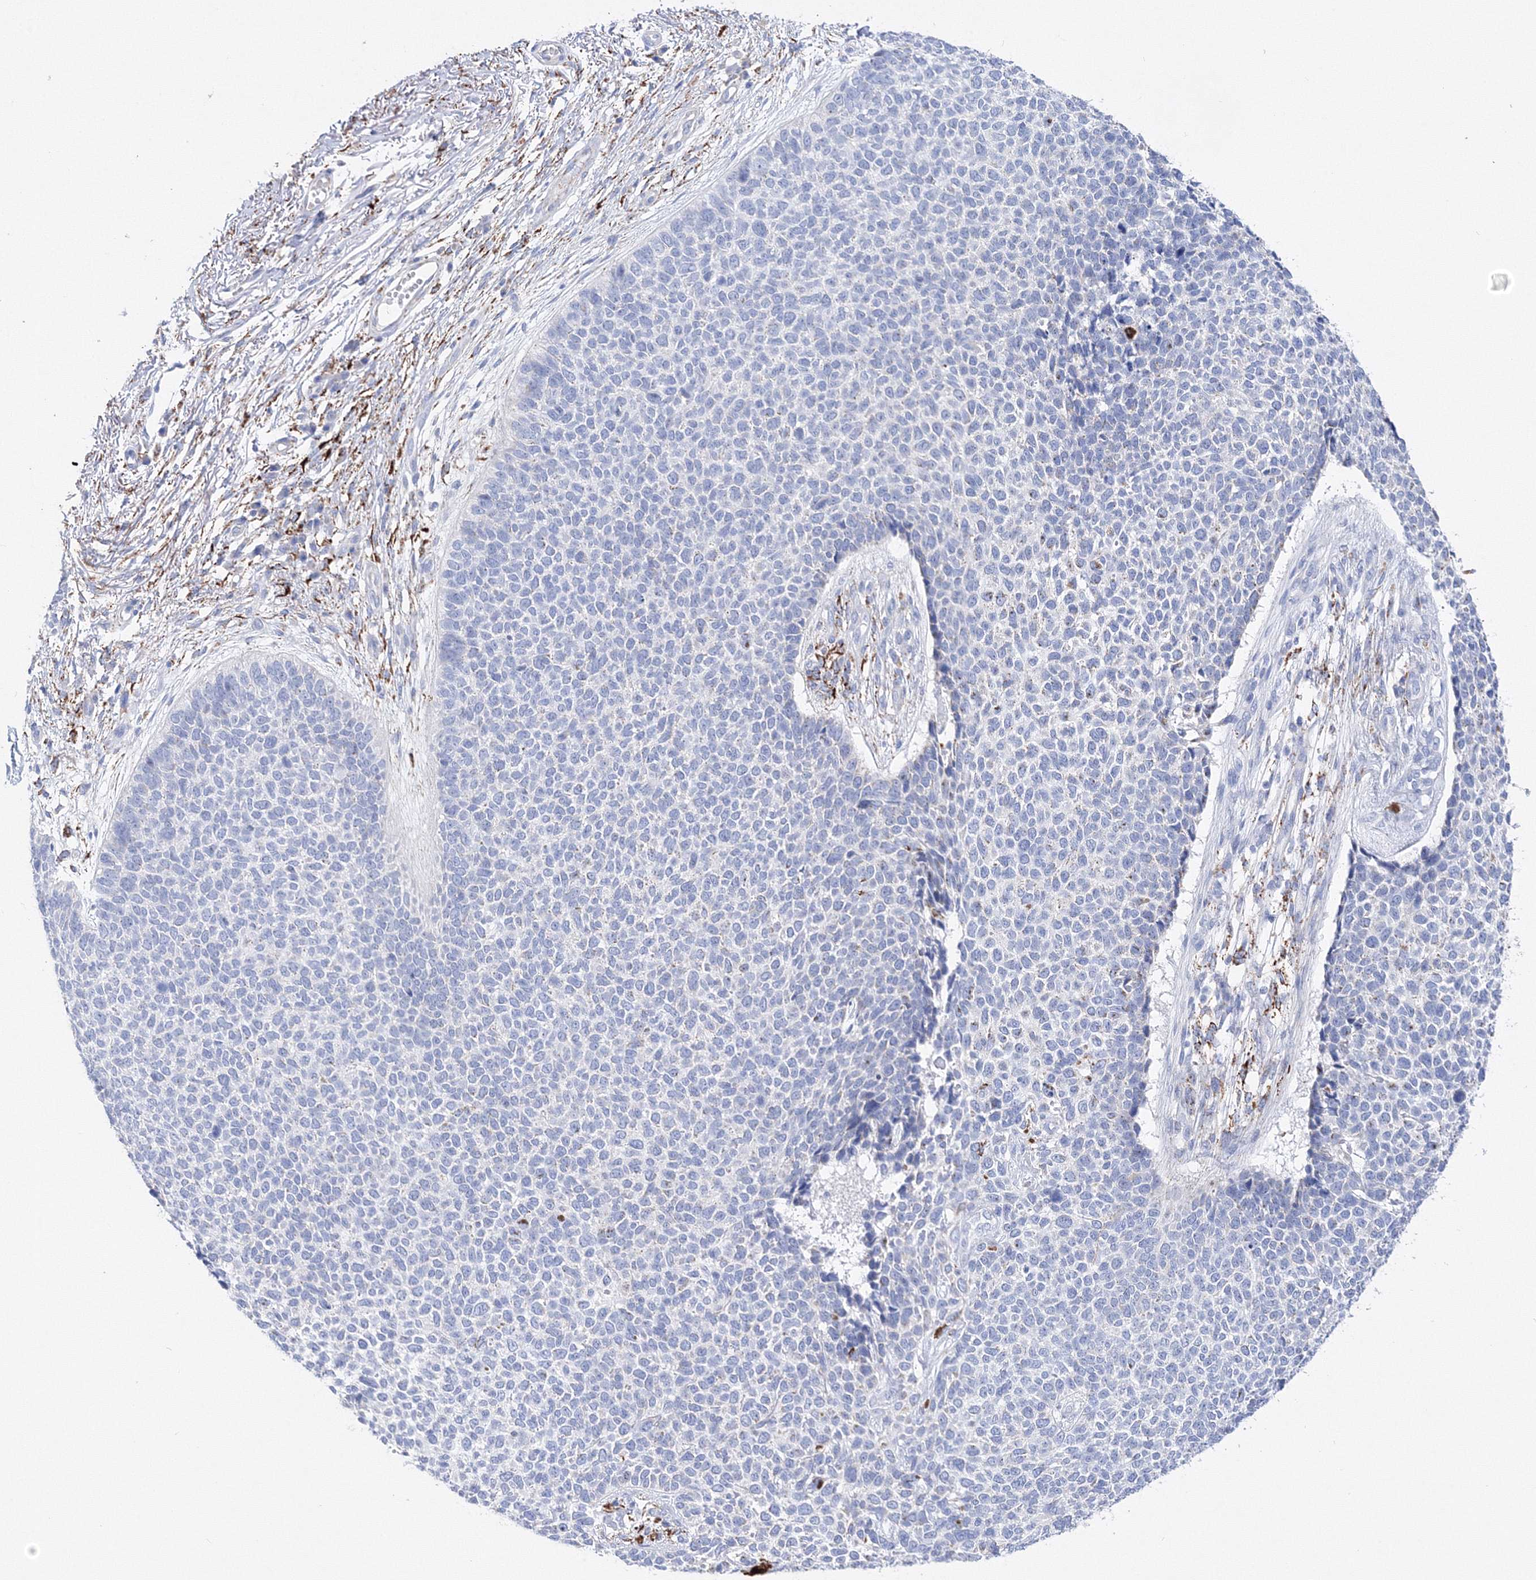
{"staining": {"intensity": "negative", "quantity": "none", "location": "none"}, "tissue": "skin cancer", "cell_type": "Tumor cells", "image_type": "cancer", "snomed": [{"axis": "morphology", "description": "Basal cell carcinoma"}, {"axis": "topography", "description": "Skin"}], "caption": "Skin cancer was stained to show a protein in brown. There is no significant staining in tumor cells. (DAB immunohistochemistry, high magnification).", "gene": "MERTK", "patient": {"sex": "female", "age": 84}}